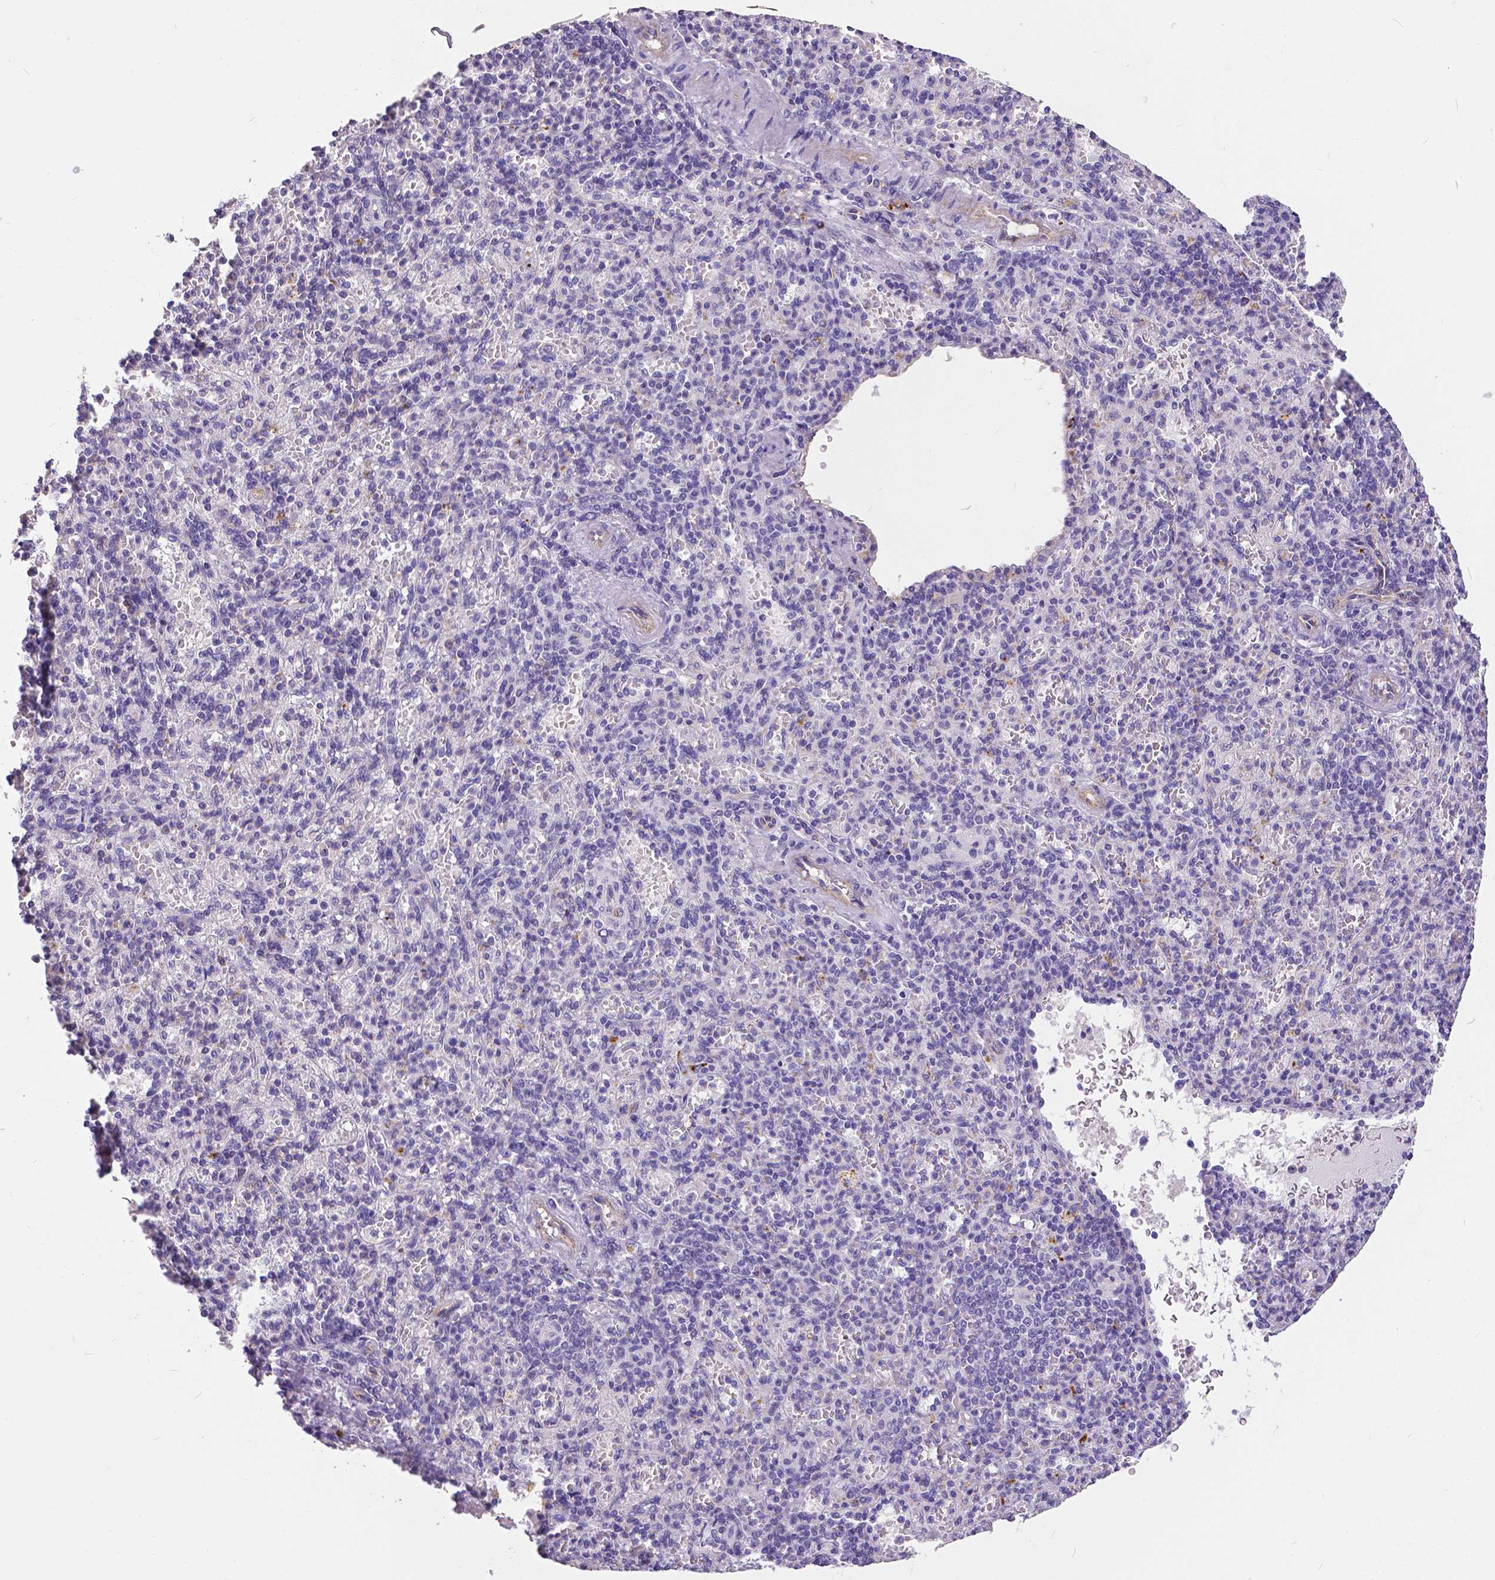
{"staining": {"intensity": "negative", "quantity": "none", "location": "none"}, "tissue": "spleen", "cell_type": "Cells in red pulp", "image_type": "normal", "snomed": [{"axis": "morphology", "description": "Normal tissue, NOS"}, {"axis": "topography", "description": "Spleen"}], "caption": "Immunohistochemistry image of unremarkable spleen: human spleen stained with DAB (3,3'-diaminobenzidine) demonstrates no significant protein expression in cells in red pulp. (Brightfield microscopy of DAB immunohistochemistry at high magnification).", "gene": "OCLN", "patient": {"sex": "female", "age": 74}}